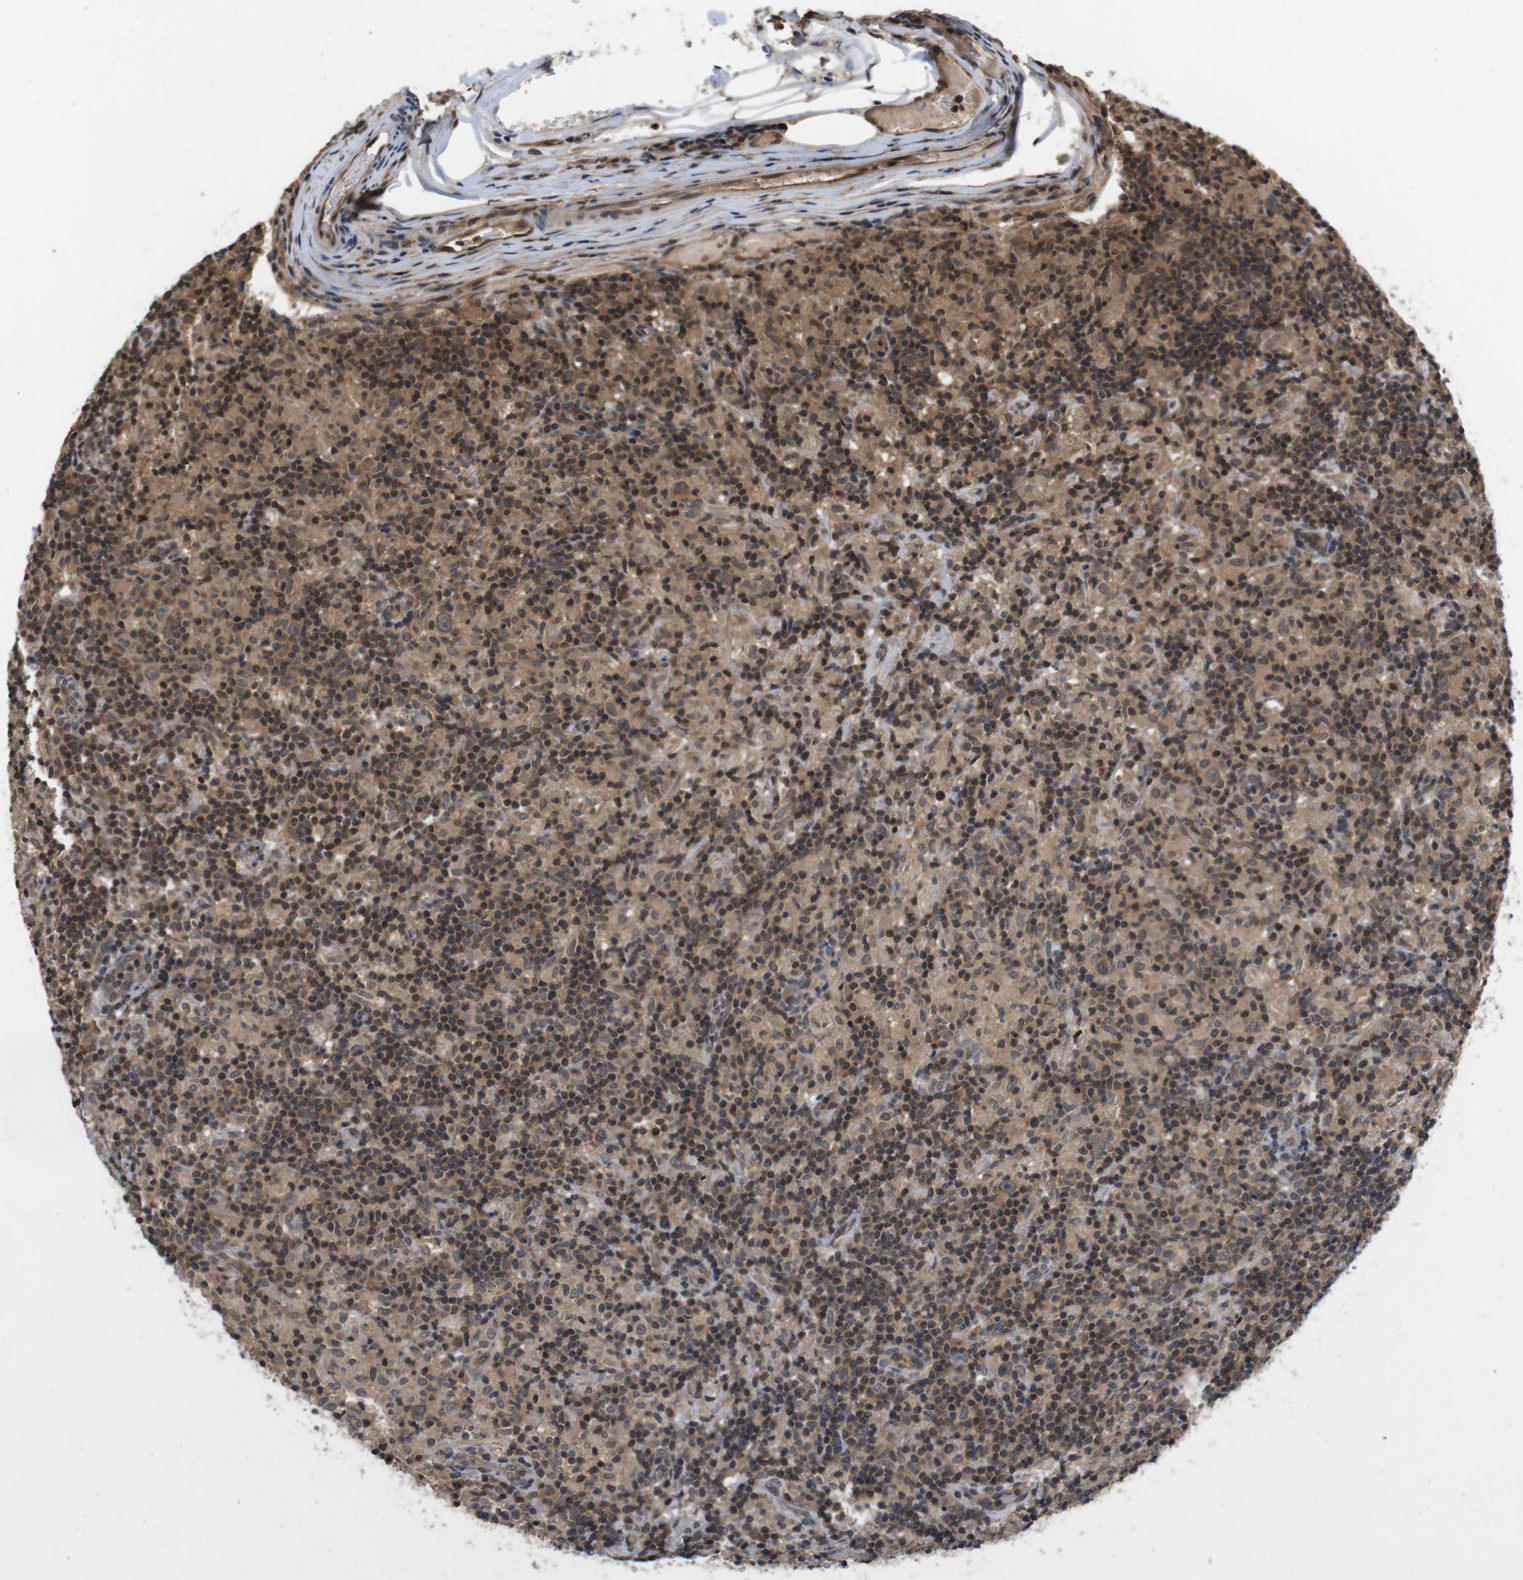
{"staining": {"intensity": "weak", "quantity": "25%-75%", "location": "cytoplasmic/membranous,nuclear"}, "tissue": "lymphoma", "cell_type": "Tumor cells", "image_type": "cancer", "snomed": [{"axis": "morphology", "description": "Hodgkin's disease, NOS"}, {"axis": "topography", "description": "Lymph node"}], "caption": "IHC photomicrograph of neoplastic tissue: Hodgkin's disease stained using IHC reveals low levels of weak protein expression localized specifically in the cytoplasmic/membranous and nuclear of tumor cells, appearing as a cytoplasmic/membranous and nuclear brown color.", "gene": "FADD", "patient": {"sex": "male", "age": 70}}